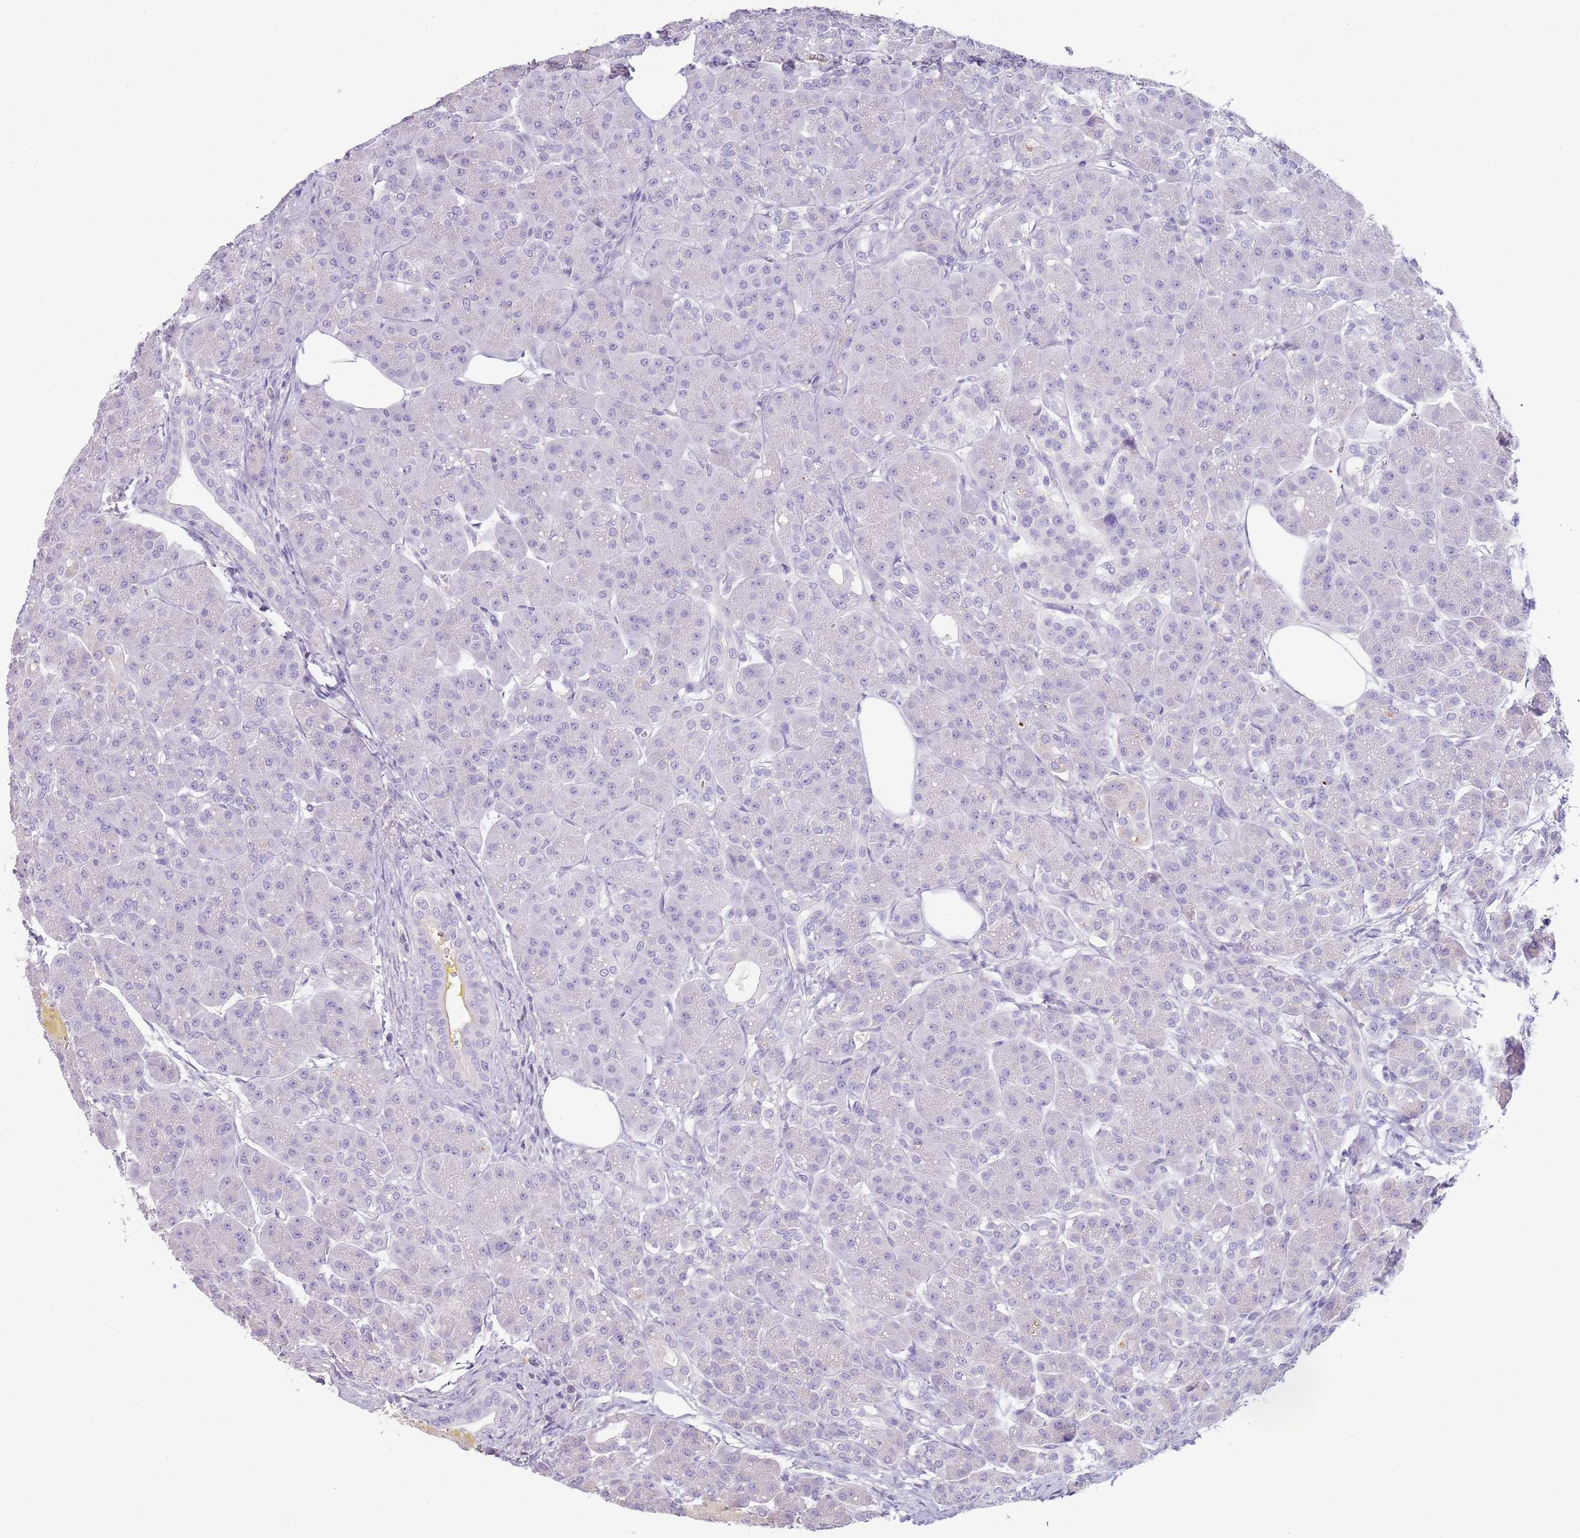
{"staining": {"intensity": "negative", "quantity": "none", "location": "none"}, "tissue": "pancreas", "cell_type": "Exocrine glandular cells", "image_type": "normal", "snomed": [{"axis": "morphology", "description": "Normal tissue, NOS"}, {"axis": "topography", "description": "Pancreas"}], "caption": "Exocrine glandular cells show no significant expression in benign pancreas. (Brightfield microscopy of DAB (3,3'-diaminobenzidine) immunohistochemistry at high magnification).", "gene": "TOX2", "patient": {"sex": "male", "age": 63}}